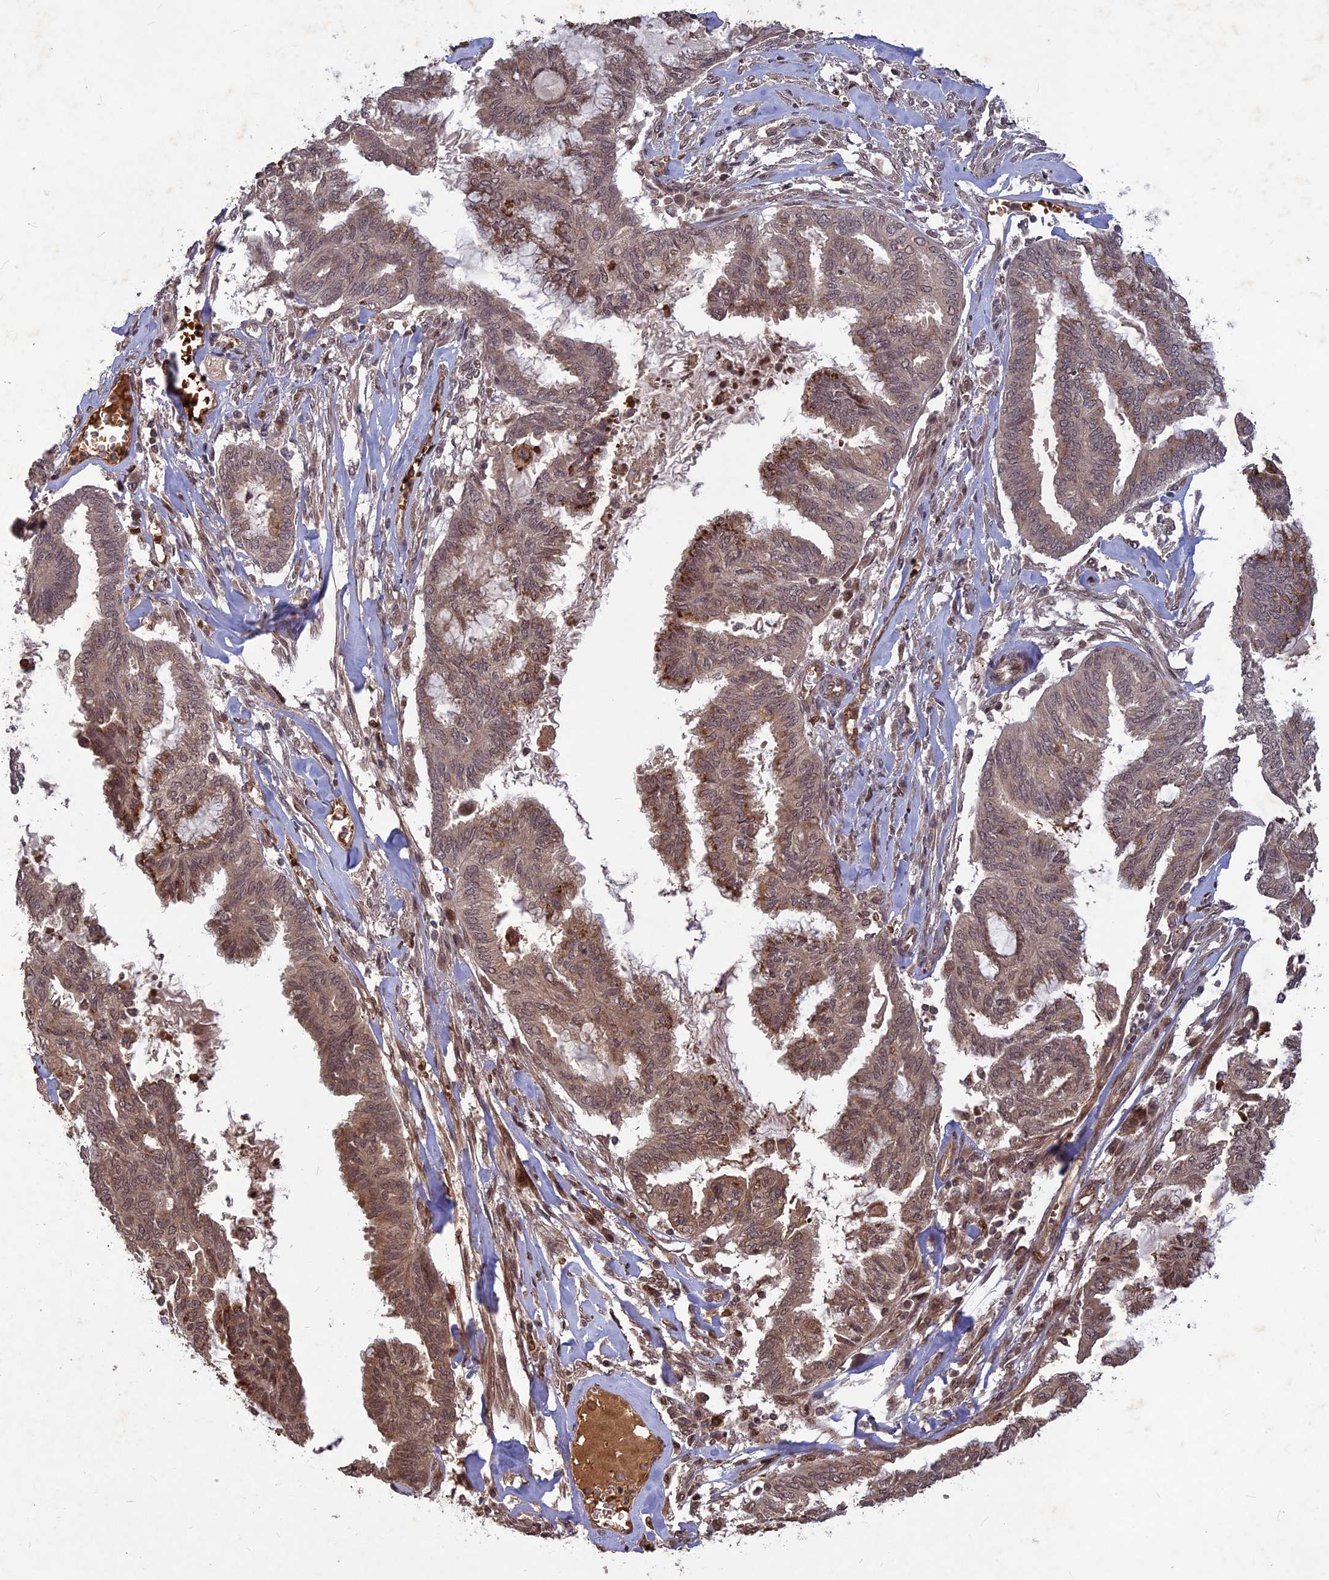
{"staining": {"intensity": "moderate", "quantity": ">75%", "location": "cytoplasmic/membranous,nuclear"}, "tissue": "endometrial cancer", "cell_type": "Tumor cells", "image_type": "cancer", "snomed": [{"axis": "morphology", "description": "Adenocarcinoma, NOS"}, {"axis": "topography", "description": "Endometrium"}], "caption": "Human endometrial cancer stained with a brown dye exhibits moderate cytoplasmic/membranous and nuclear positive expression in about >75% of tumor cells.", "gene": "SRMS", "patient": {"sex": "female", "age": 86}}